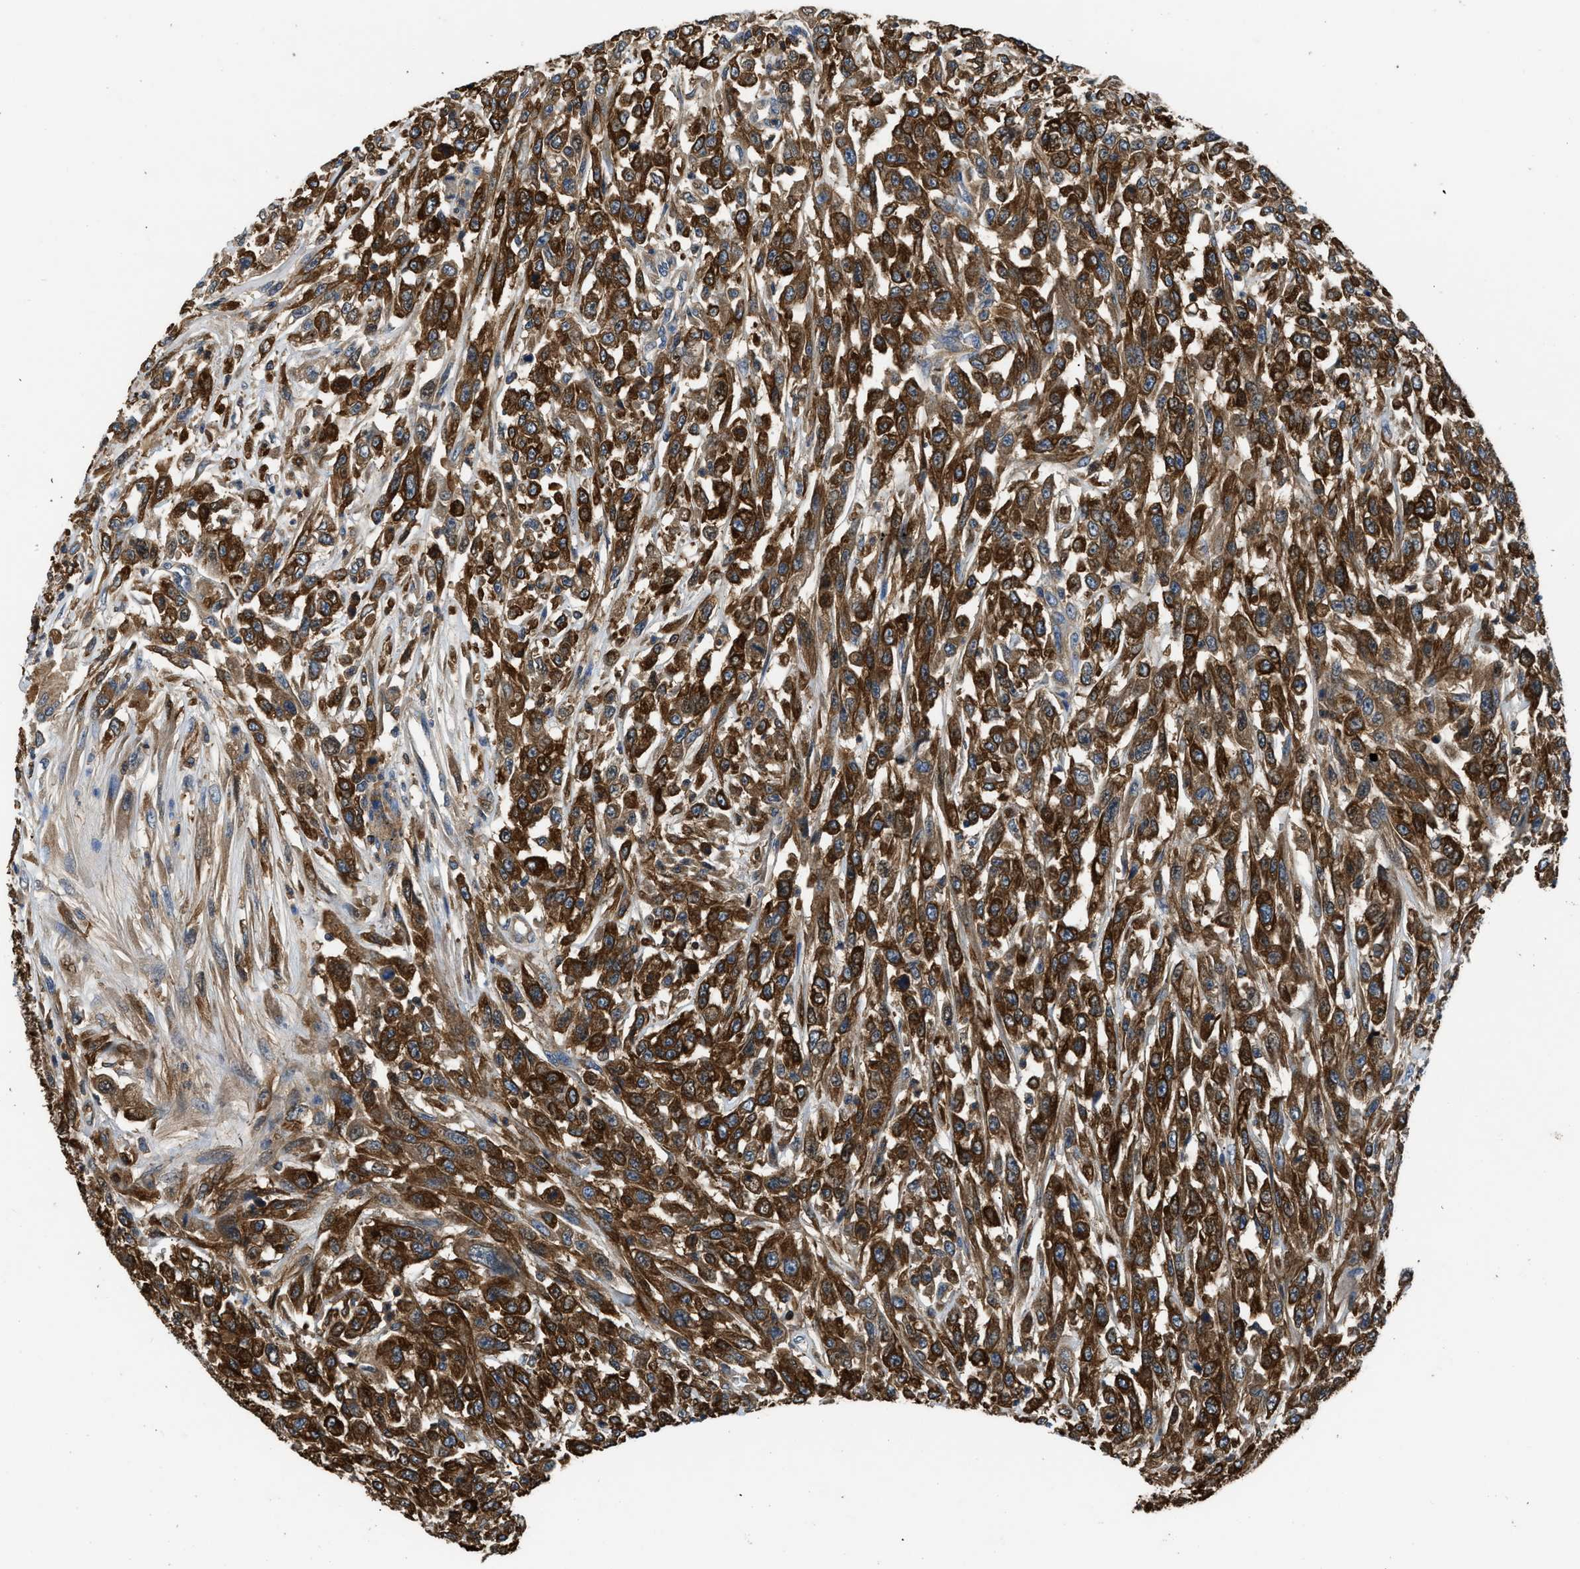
{"staining": {"intensity": "strong", "quantity": ">75%", "location": "cytoplasmic/membranous"}, "tissue": "urothelial cancer", "cell_type": "Tumor cells", "image_type": "cancer", "snomed": [{"axis": "morphology", "description": "Urothelial carcinoma, High grade"}, {"axis": "topography", "description": "Urinary bladder"}], "caption": "This histopathology image exhibits IHC staining of human urothelial cancer, with high strong cytoplasmic/membranous expression in about >75% of tumor cells.", "gene": "PKM", "patient": {"sex": "male", "age": 46}}